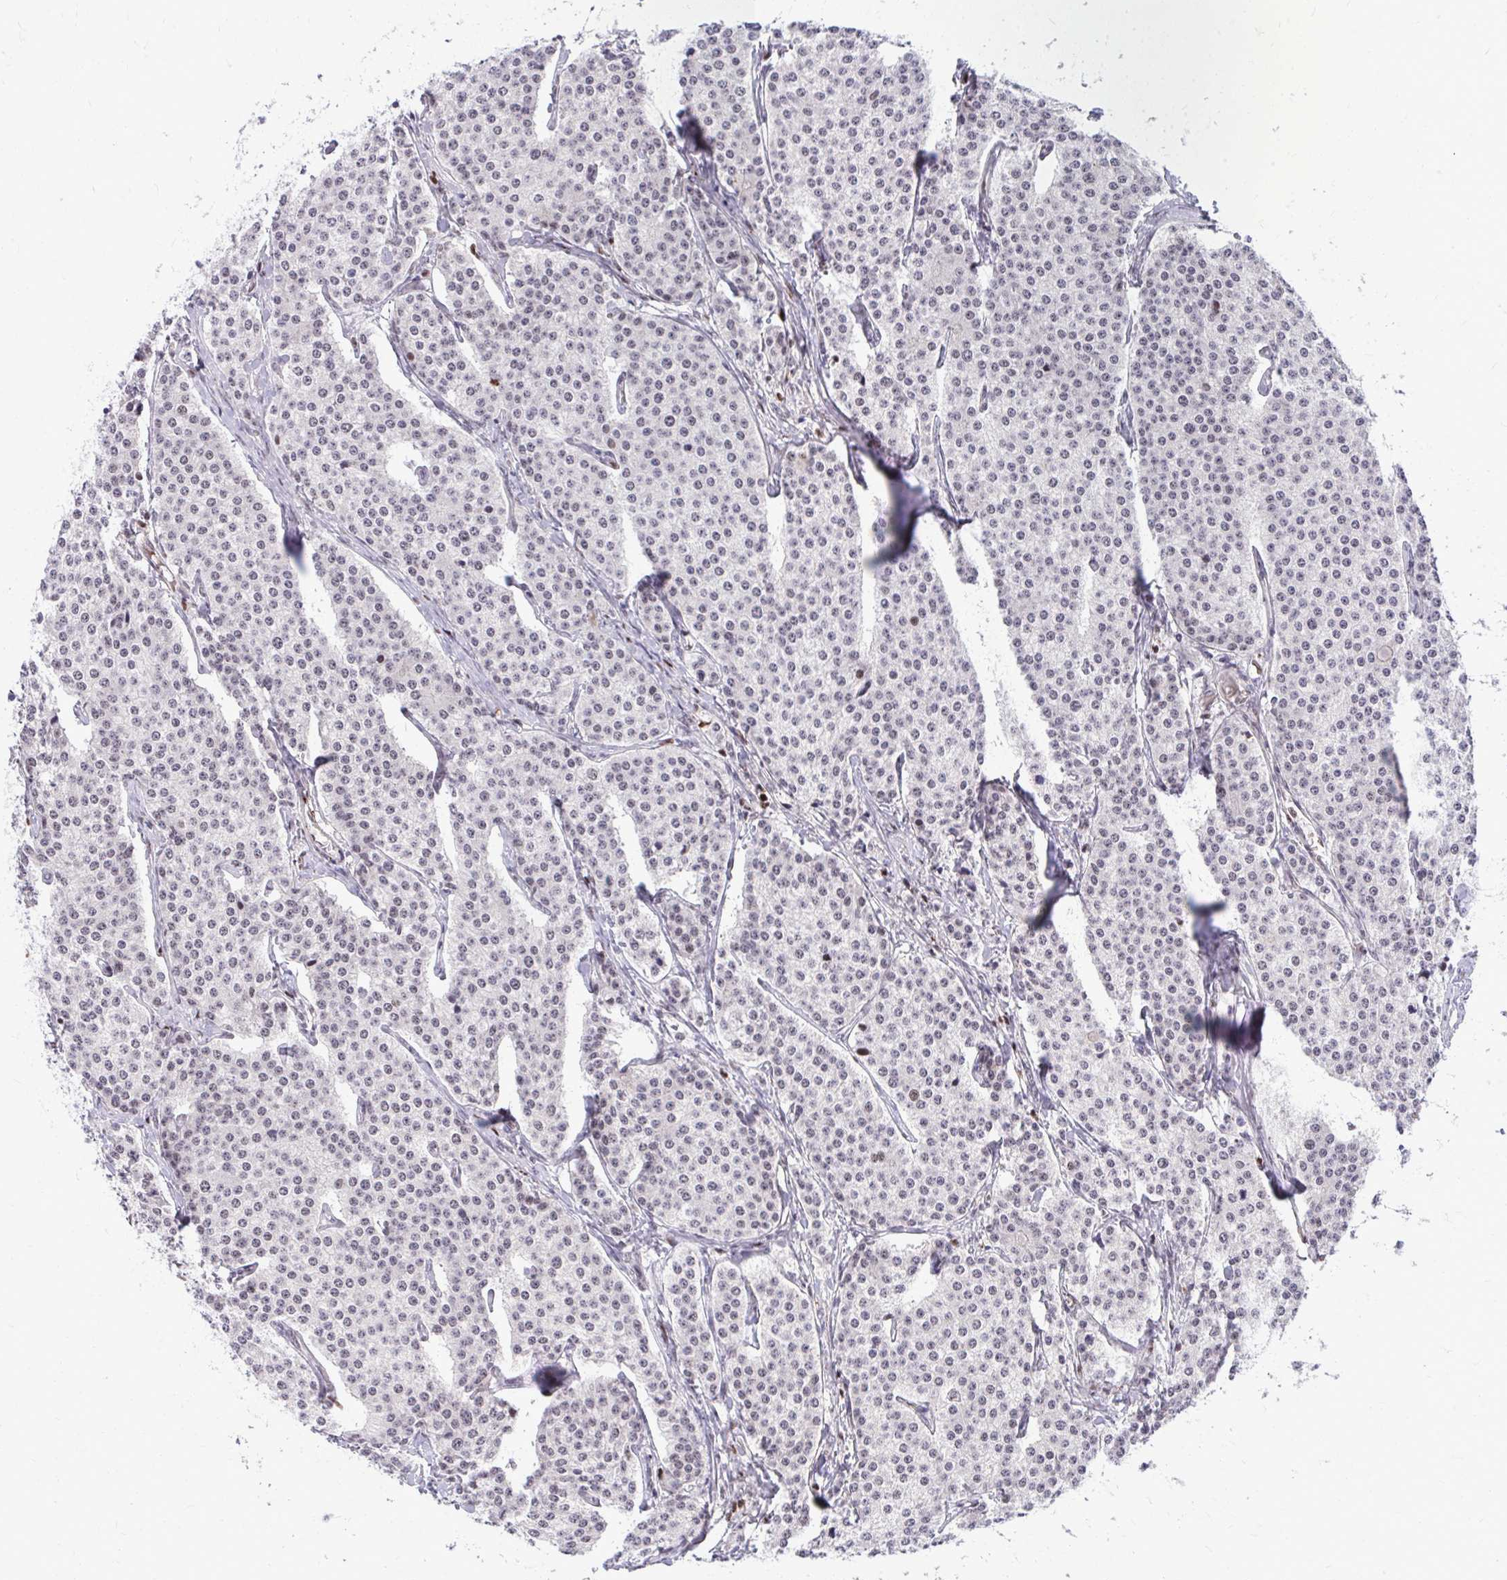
{"staining": {"intensity": "negative", "quantity": "none", "location": "none"}, "tissue": "carcinoid", "cell_type": "Tumor cells", "image_type": "cancer", "snomed": [{"axis": "morphology", "description": "Carcinoid, malignant, NOS"}, {"axis": "topography", "description": "Small intestine"}], "caption": "A high-resolution photomicrograph shows immunohistochemistry staining of carcinoid, which displays no significant expression in tumor cells.", "gene": "C14orf39", "patient": {"sex": "female", "age": 64}}